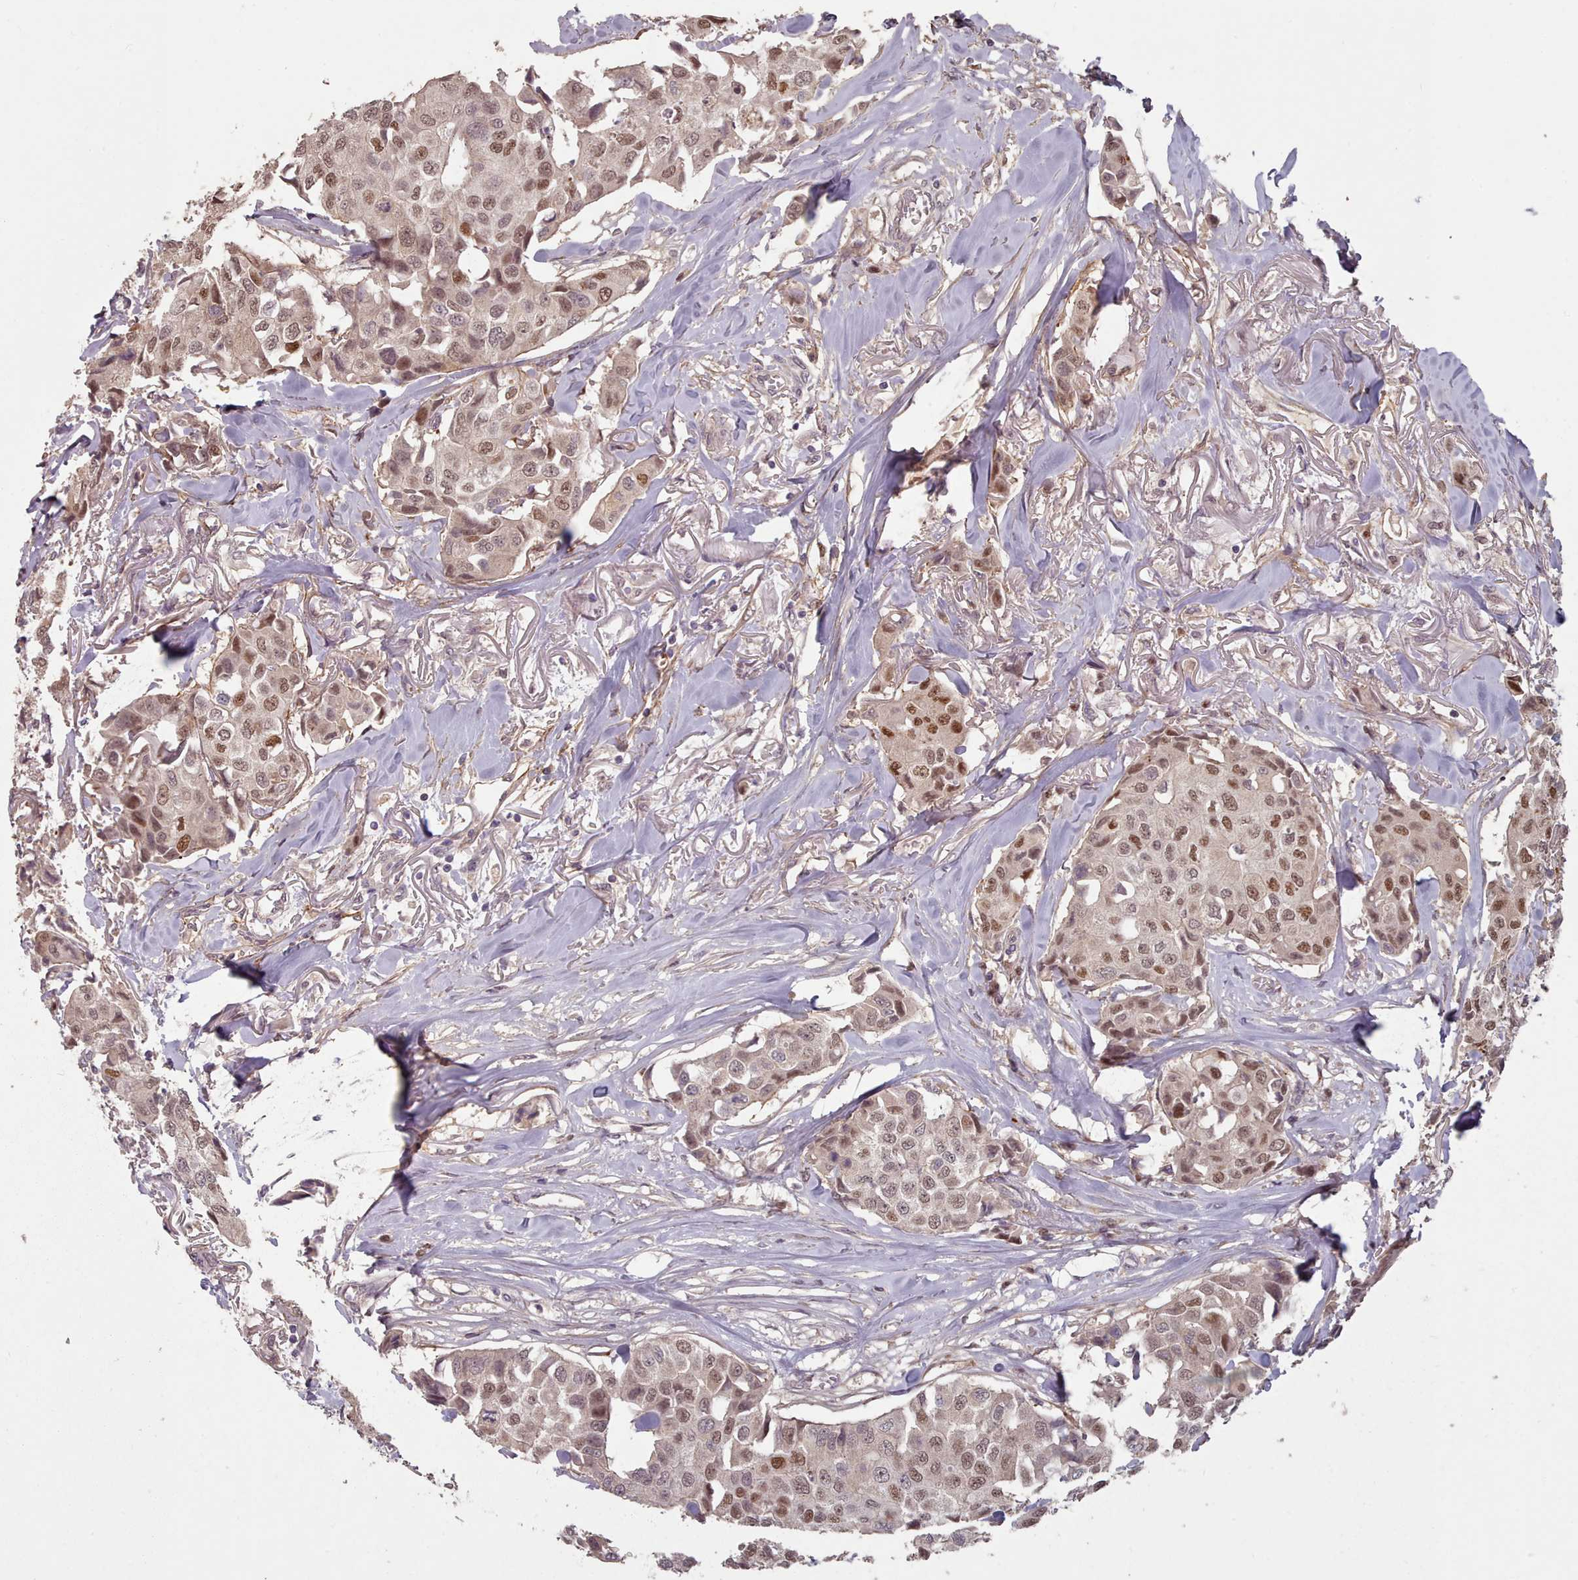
{"staining": {"intensity": "moderate", "quantity": ">75%", "location": "nuclear"}, "tissue": "breast cancer", "cell_type": "Tumor cells", "image_type": "cancer", "snomed": [{"axis": "morphology", "description": "Duct carcinoma"}, {"axis": "topography", "description": "Breast"}], "caption": "IHC of breast infiltrating ductal carcinoma reveals medium levels of moderate nuclear staining in about >75% of tumor cells.", "gene": "ERCC6L", "patient": {"sex": "female", "age": 80}}